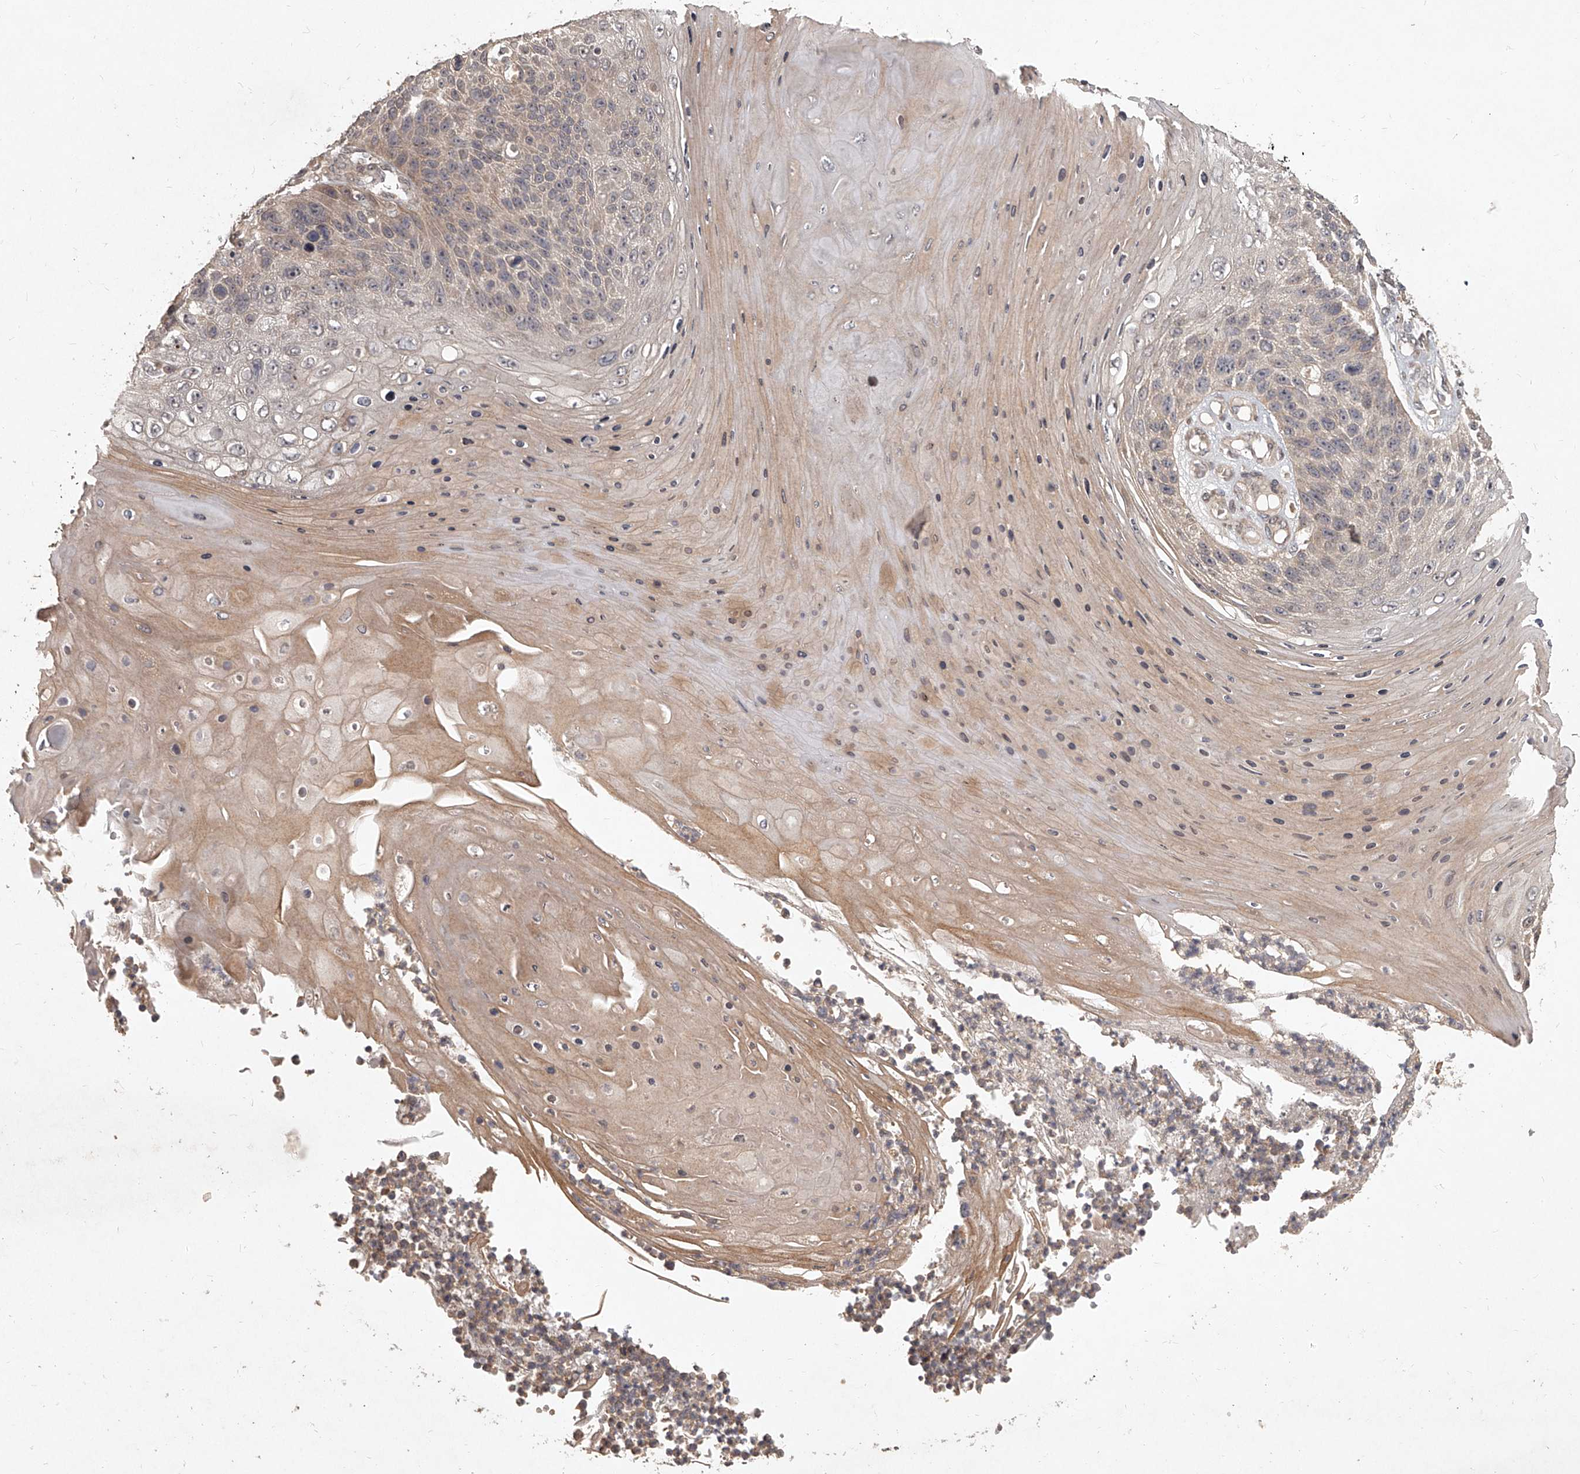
{"staining": {"intensity": "weak", "quantity": "<25%", "location": "cytoplasmic/membranous"}, "tissue": "skin cancer", "cell_type": "Tumor cells", "image_type": "cancer", "snomed": [{"axis": "morphology", "description": "Squamous cell carcinoma, NOS"}, {"axis": "topography", "description": "Skin"}], "caption": "DAB immunohistochemical staining of skin squamous cell carcinoma exhibits no significant positivity in tumor cells.", "gene": "SLC37A1", "patient": {"sex": "female", "age": 88}}